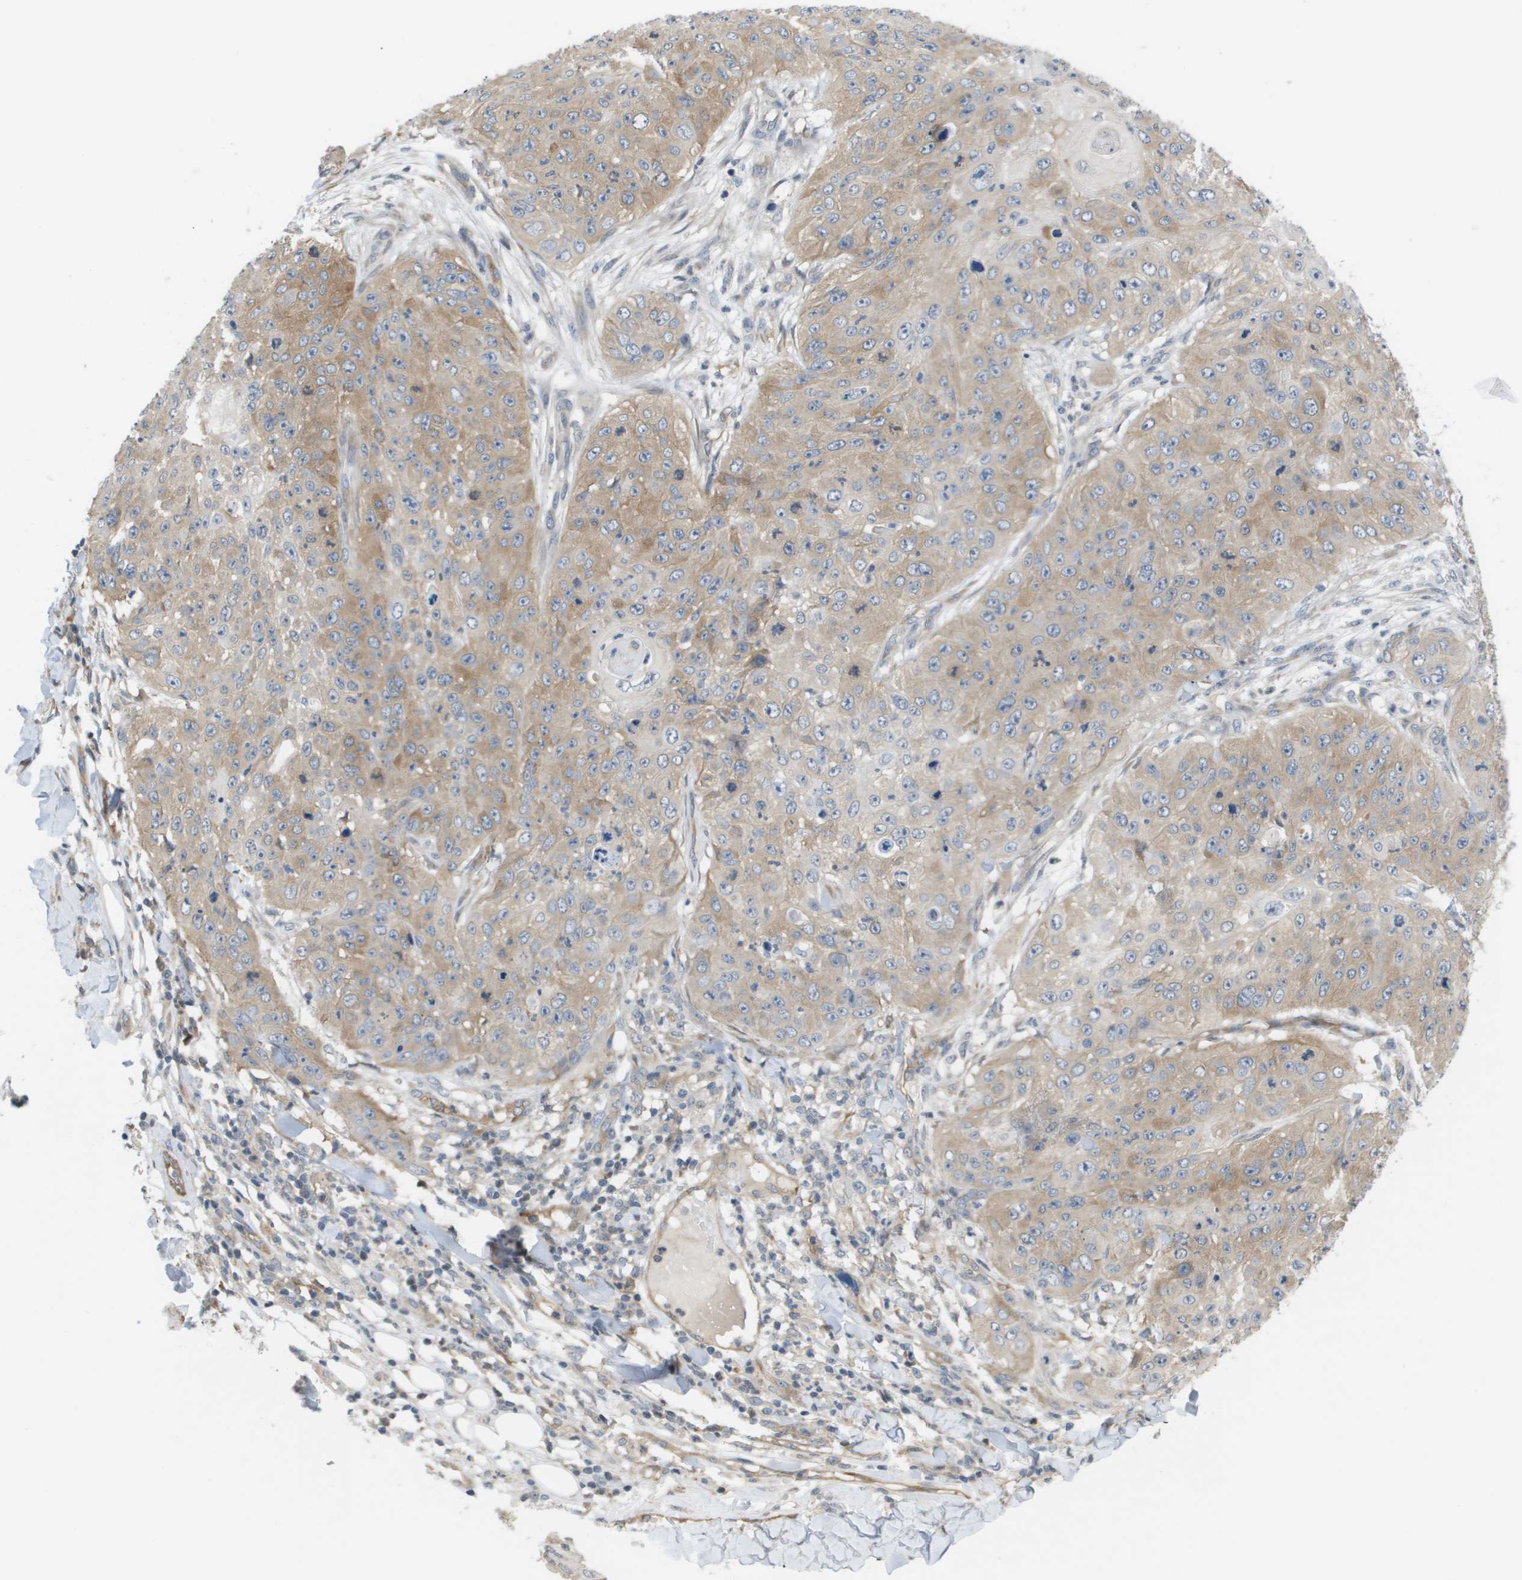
{"staining": {"intensity": "weak", "quantity": ">75%", "location": "cytoplasmic/membranous"}, "tissue": "skin cancer", "cell_type": "Tumor cells", "image_type": "cancer", "snomed": [{"axis": "morphology", "description": "Squamous cell carcinoma, NOS"}, {"axis": "topography", "description": "Skin"}], "caption": "This micrograph reveals immunohistochemistry (IHC) staining of human skin squamous cell carcinoma, with low weak cytoplasmic/membranous positivity in about >75% of tumor cells.", "gene": "MARCHF8", "patient": {"sex": "female", "age": 80}}